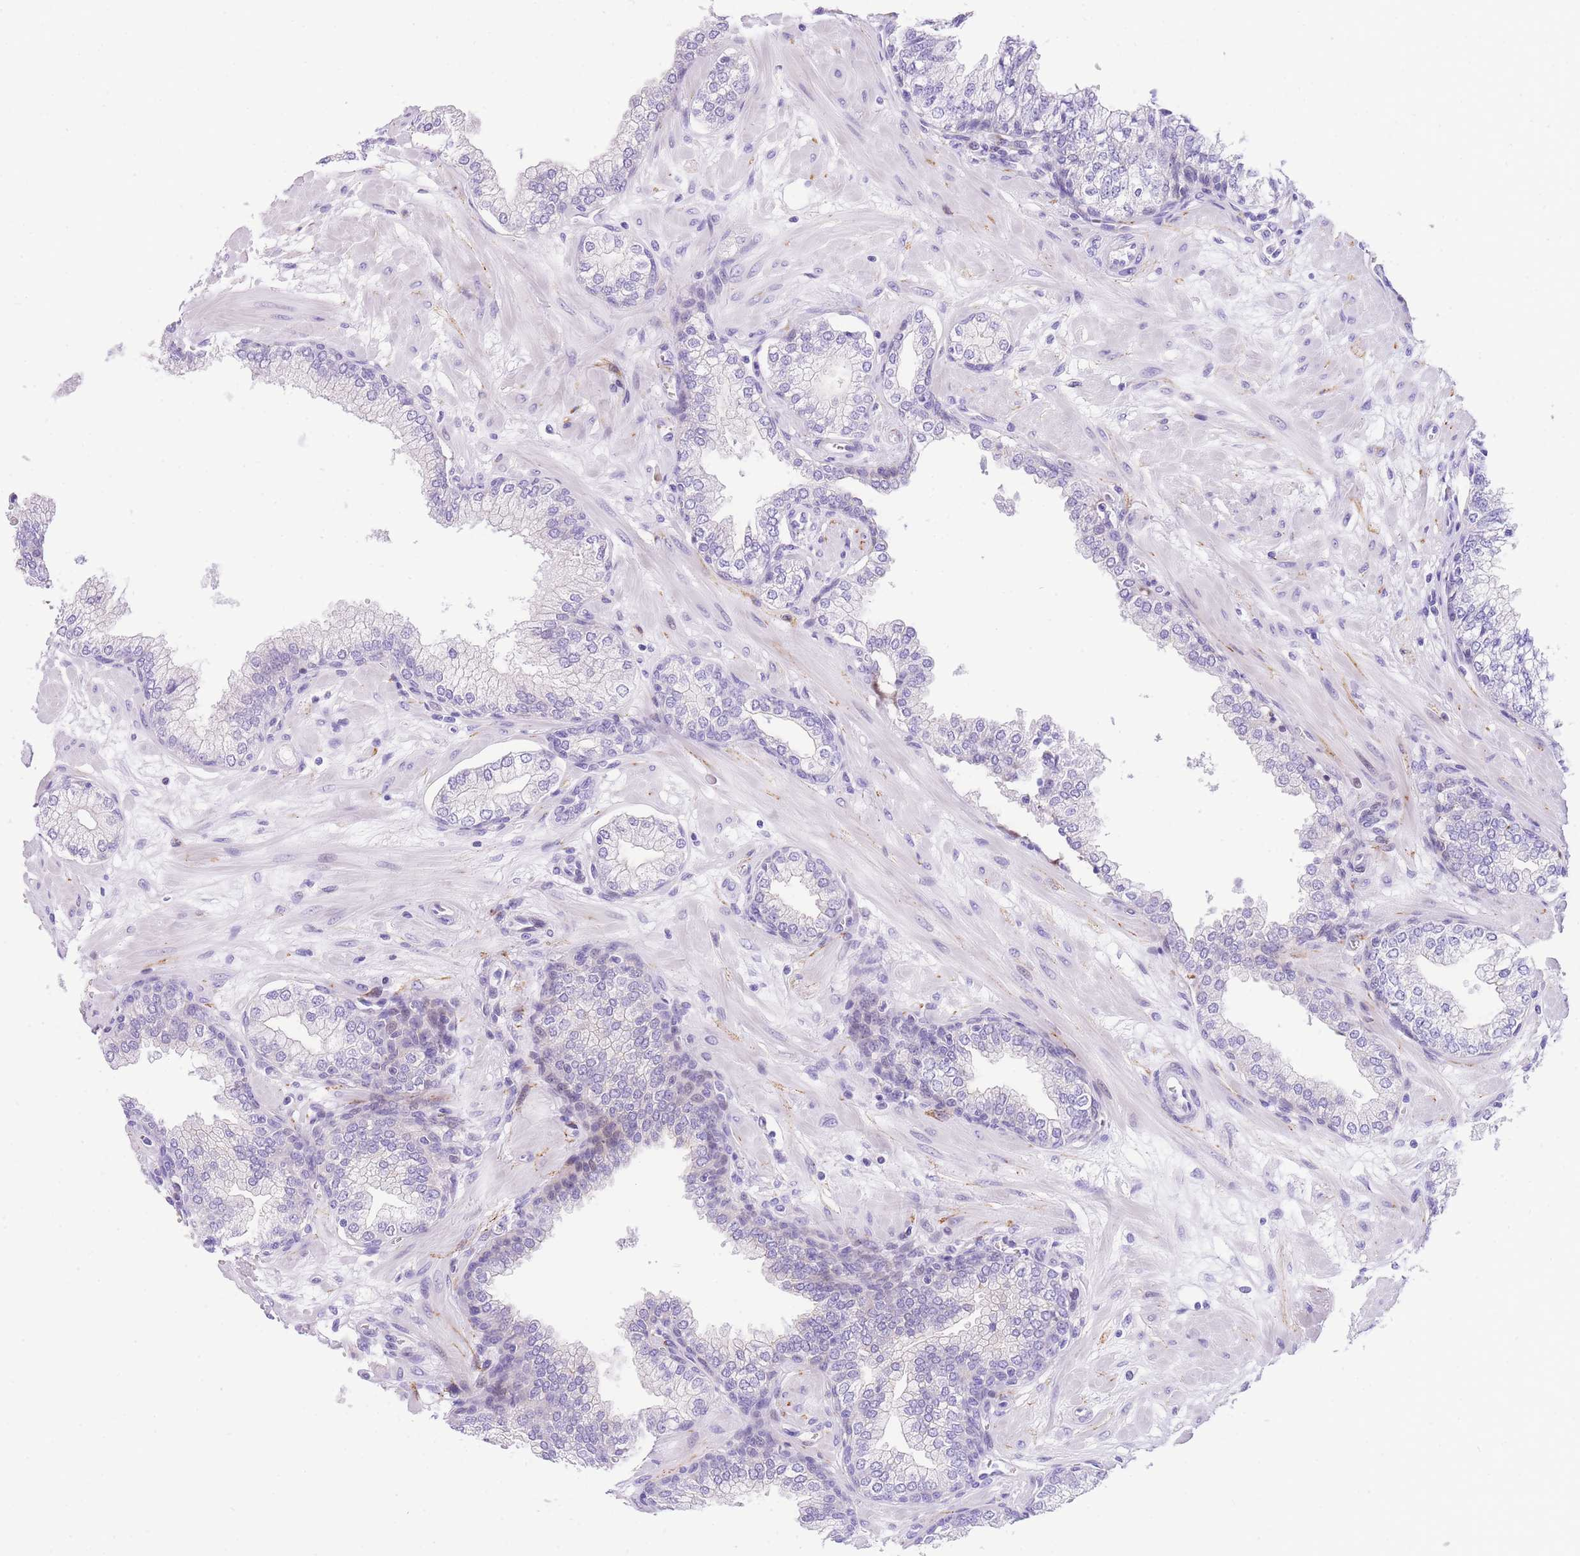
{"staining": {"intensity": "negative", "quantity": "none", "location": "none"}, "tissue": "prostate", "cell_type": "Glandular cells", "image_type": "normal", "snomed": [{"axis": "morphology", "description": "Normal tissue, NOS"}, {"axis": "morphology", "description": "Urothelial carcinoma, Low grade"}, {"axis": "topography", "description": "Urinary bladder"}, {"axis": "topography", "description": "Prostate"}], "caption": "IHC photomicrograph of benign prostate: prostate stained with DAB shows no significant protein staining in glandular cells.", "gene": "TIFAB", "patient": {"sex": "male", "age": 60}}